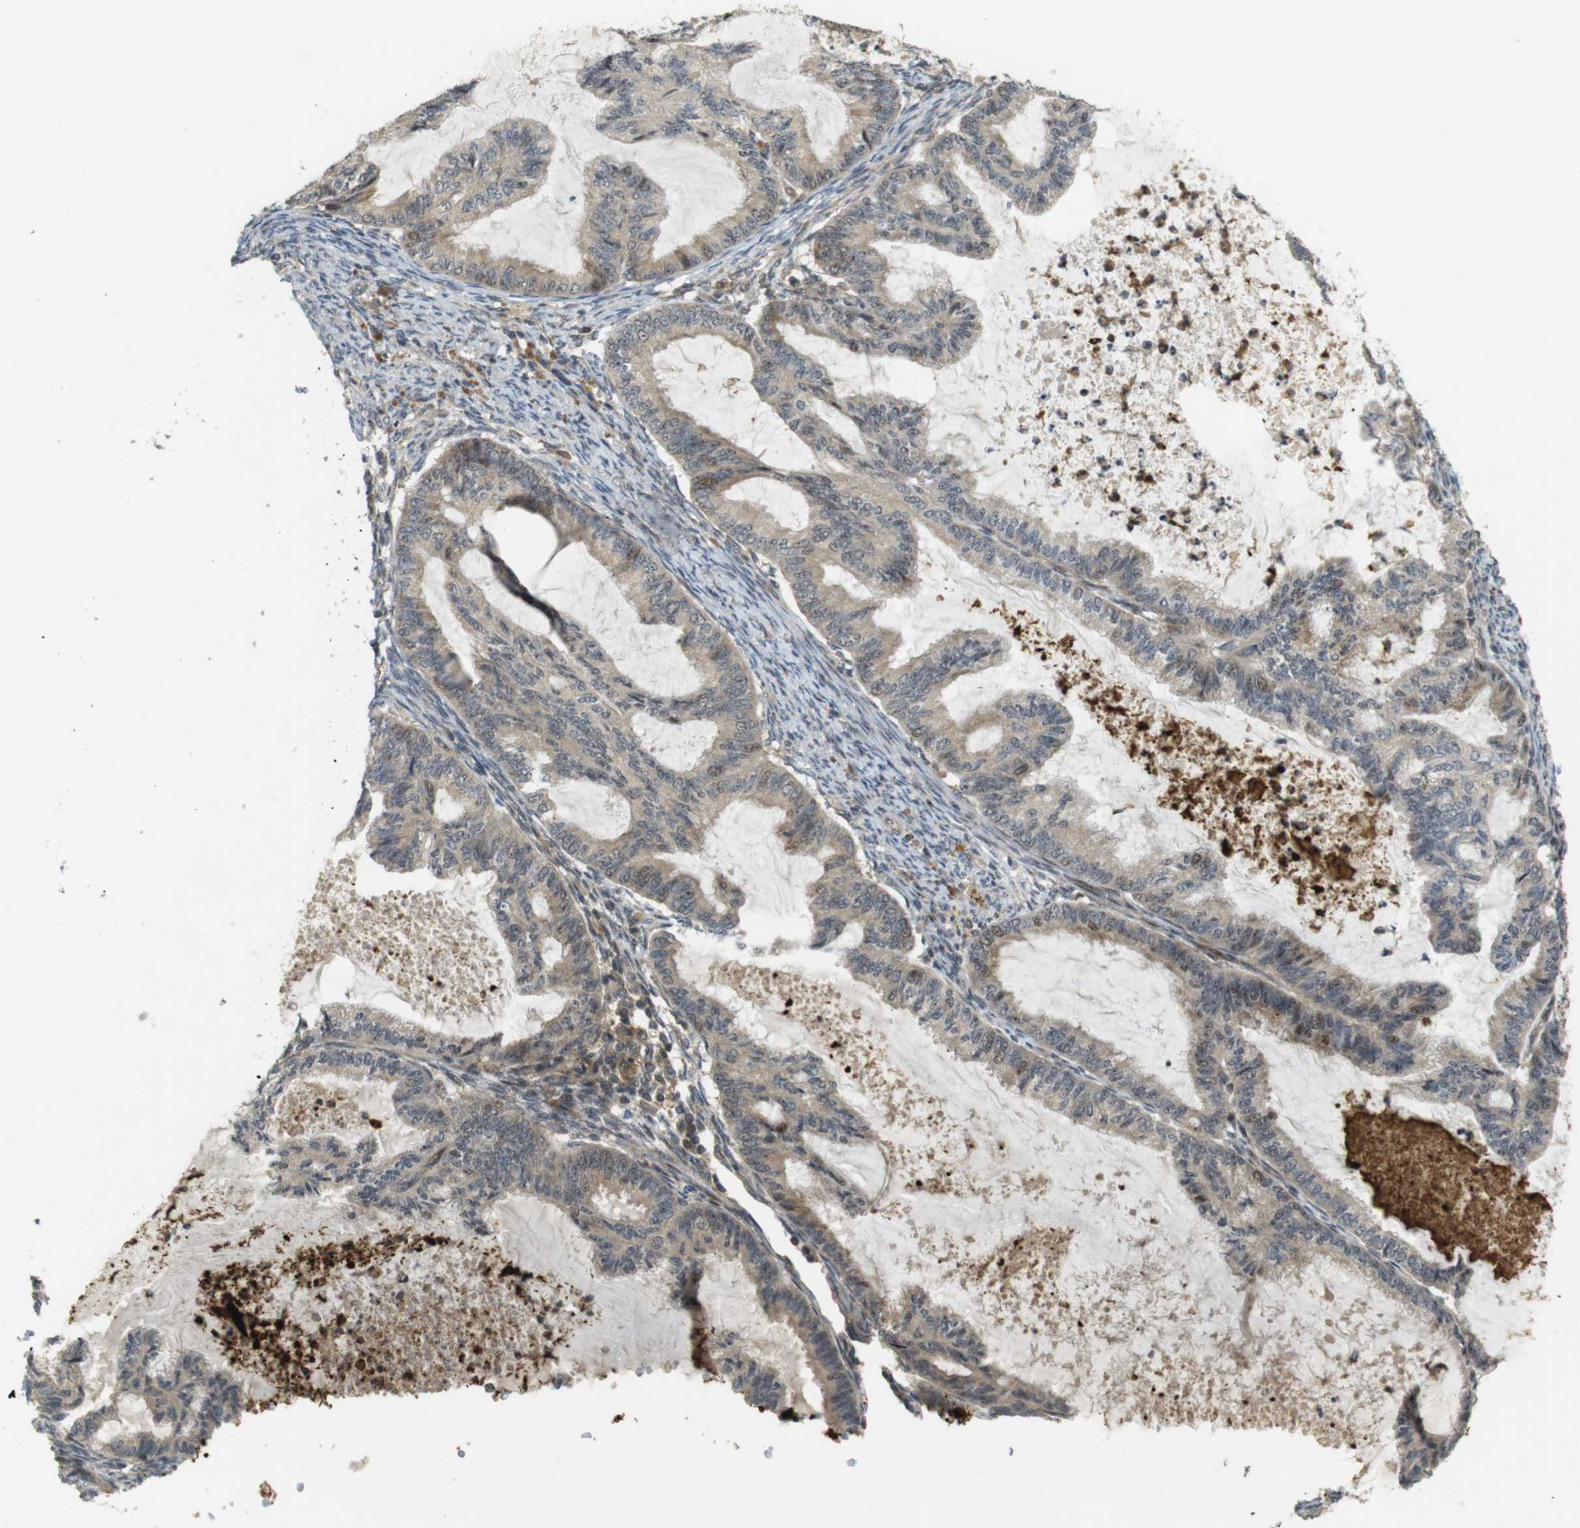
{"staining": {"intensity": "weak", "quantity": "25%-75%", "location": "cytoplasmic/membranous"}, "tissue": "cervical cancer", "cell_type": "Tumor cells", "image_type": "cancer", "snomed": [{"axis": "morphology", "description": "Normal tissue, NOS"}, {"axis": "morphology", "description": "Adenocarcinoma, NOS"}, {"axis": "topography", "description": "Cervix"}, {"axis": "topography", "description": "Endometrium"}], "caption": "Brown immunohistochemical staining in human adenocarcinoma (cervical) displays weak cytoplasmic/membranous expression in approximately 25%-75% of tumor cells. (Stains: DAB in brown, nuclei in blue, Microscopy: brightfield microscopy at high magnification).", "gene": "TMX3", "patient": {"sex": "female", "age": 86}}